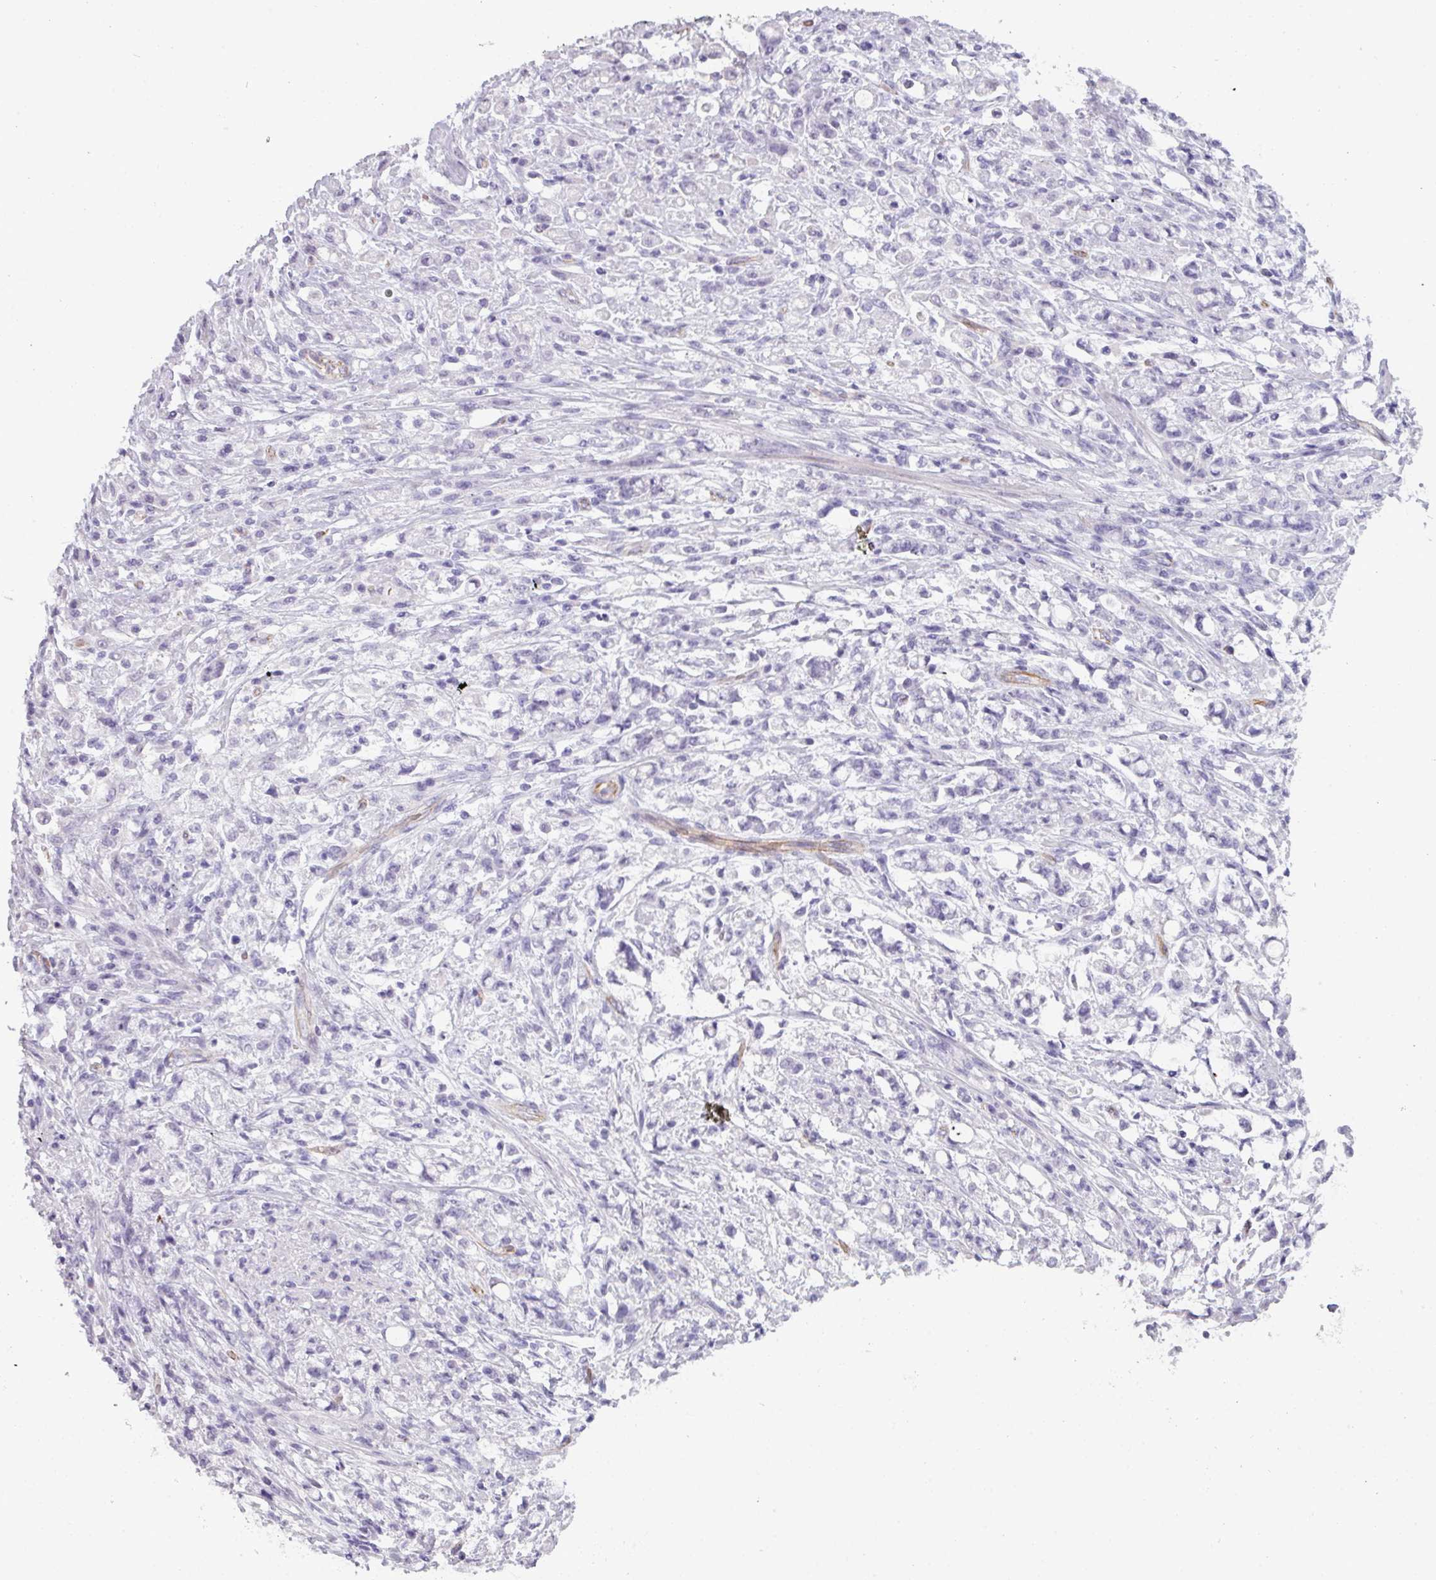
{"staining": {"intensity": "negative", "quantity": "none", "location": "none"}, "tissue": "stomach cancer", "cell_type": "Tumor cells", "image_type": "cancer", "snomed": [{"axis": "morphology", "description": "Adenocarcinoma, NOS"}, {"axis": "topography", "description": "Stomach"}], "caption": "IHC of human adenocarcinoma (stomach) demonstrates no expression in tumor cells.", "gene": "AREL1", "patient": {"sex": "female", "age": 60}}